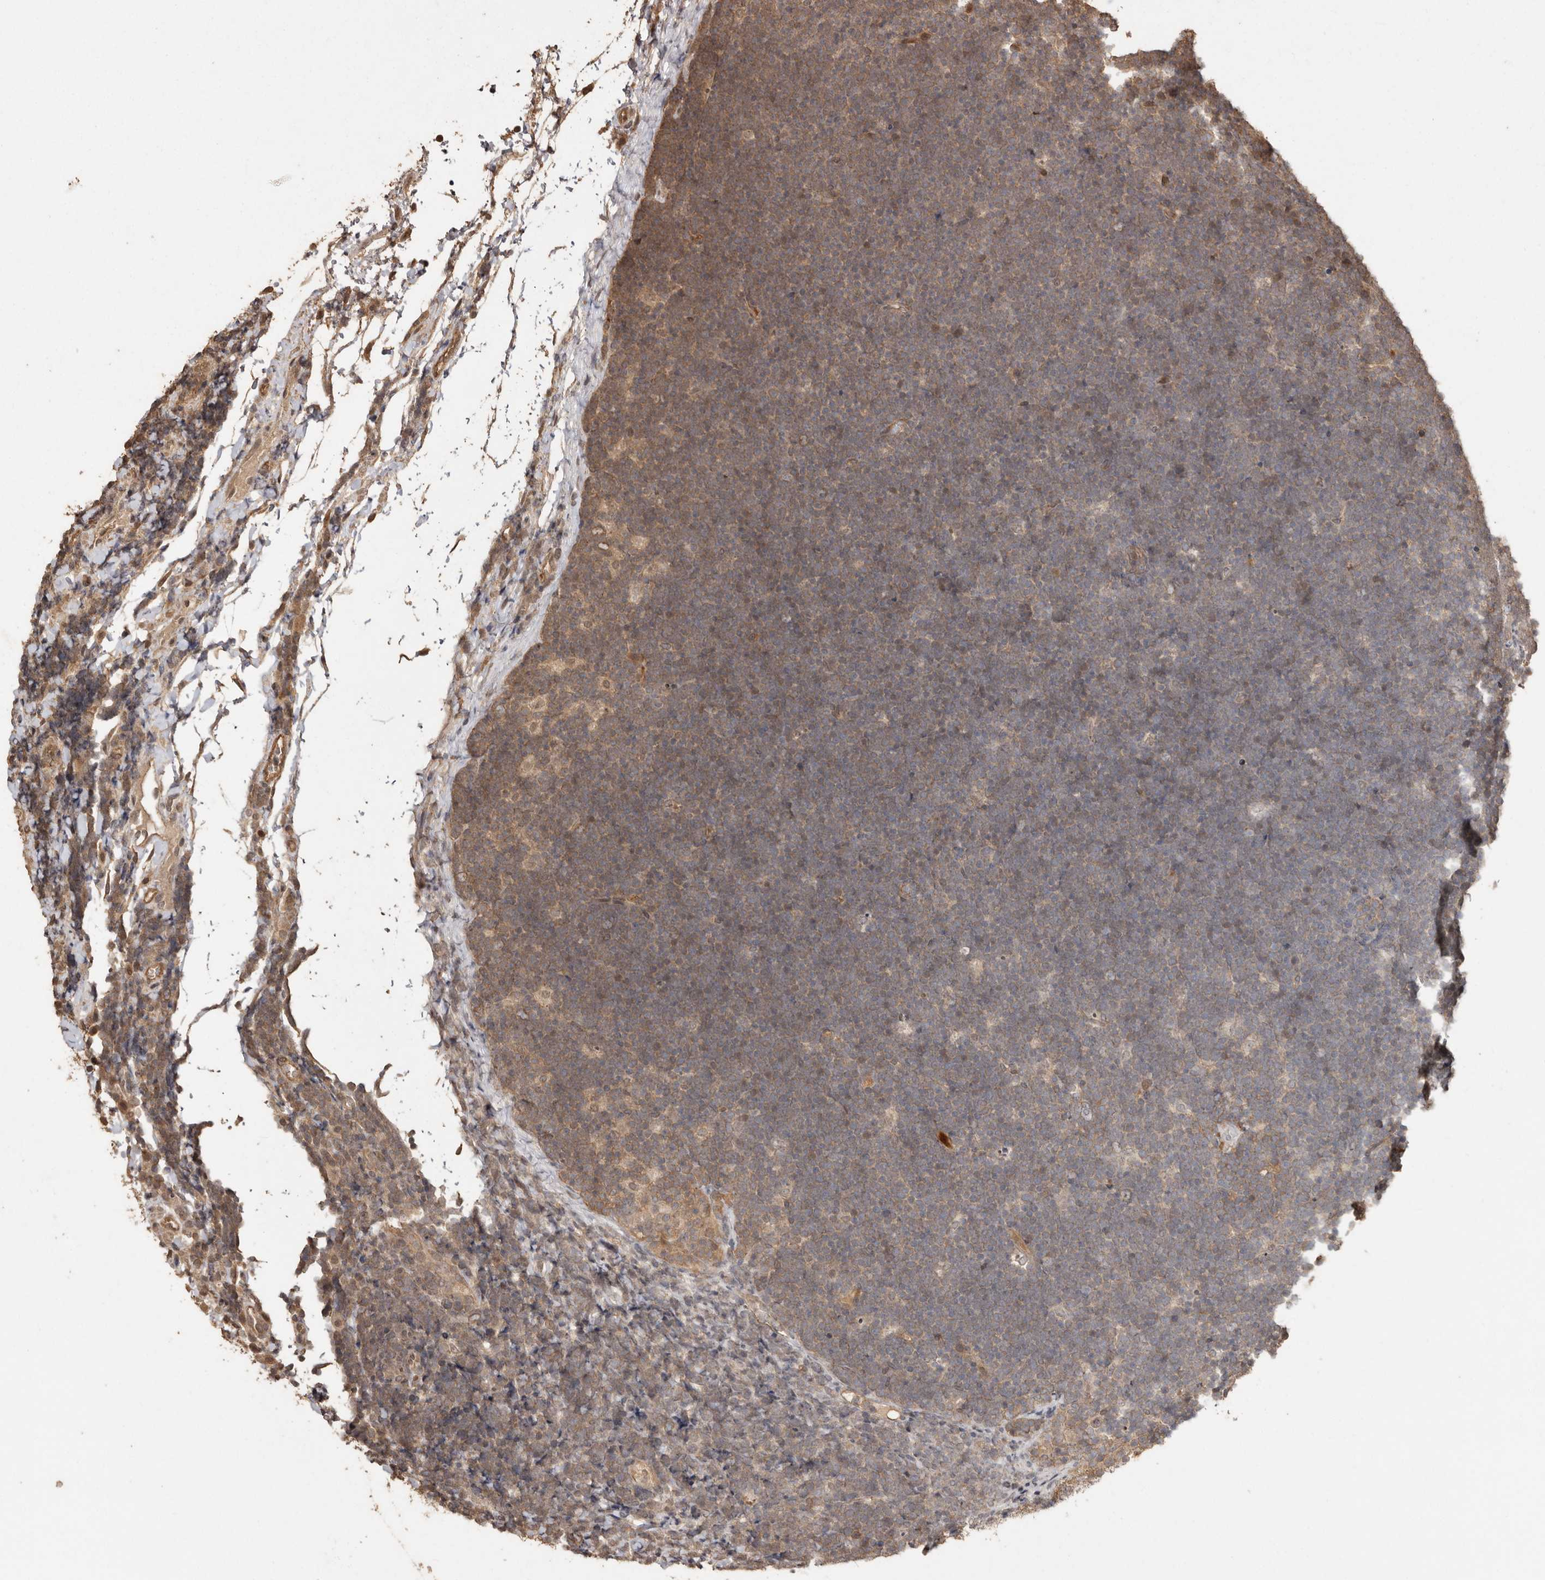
{"staining": {"intensity": "moderate", "quantity": "25%-75%", "location": "cytoplasmic/membranous"}, "tissue": "lymphoma", "cell_type": "Tumor cells", "image_type": "cancer", "snomed": [{"axis": "morphology", "description": "Malignant lymphoma, non-Hodgkin's type, High grade"}, {"axis": "topography", "description": "Lymph node"}], "caption": "High-magnification brightfield microscopy of lymphoma stained with DAB (brown) and counterstained with hematoxylin (blue). tumor cells exhibit moderate cytoplasmic/membranous staining is seen in approximately25%-75% of cells.", "gene": "NUP43", "patient": {"sex": "male", "age": 13}}